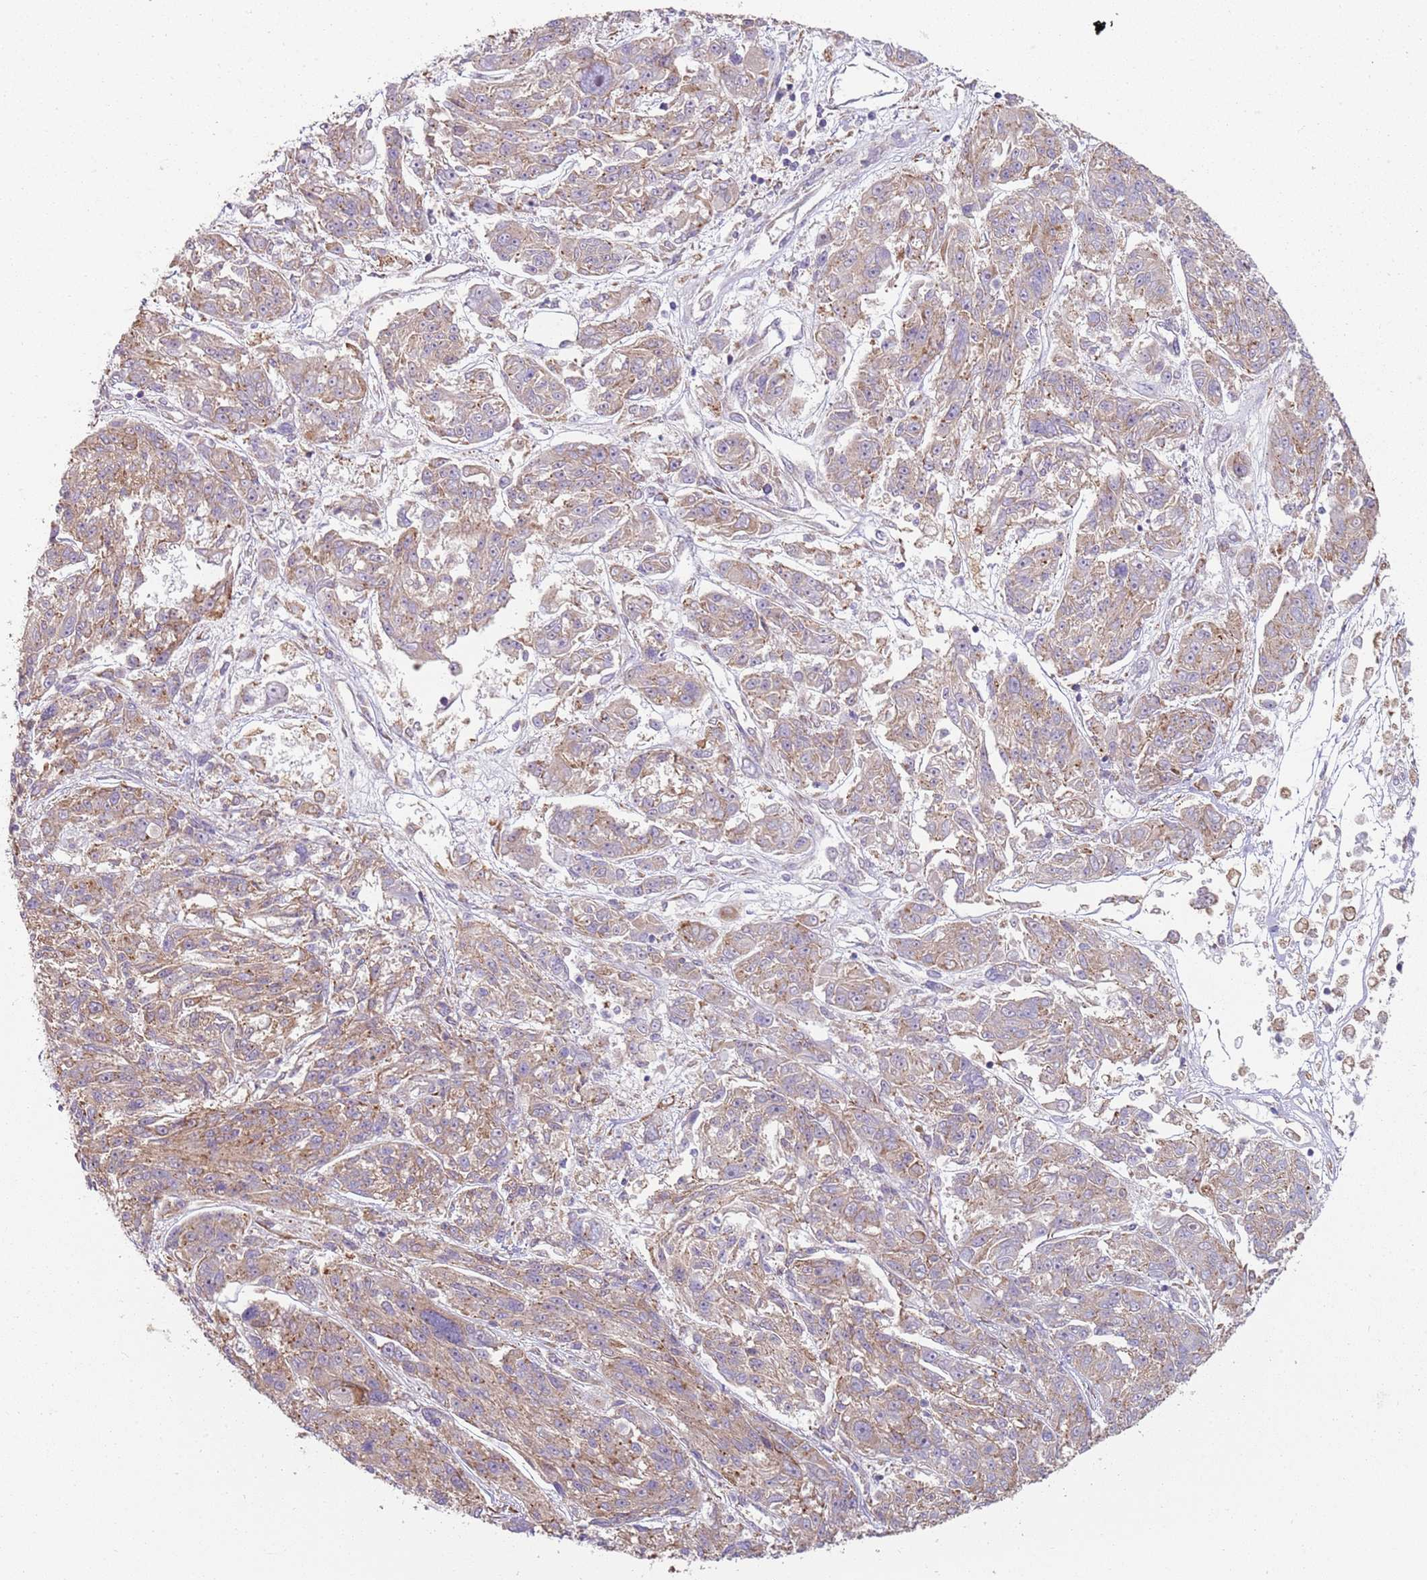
{"staining": {"intensity": "weak", "quantity": "25%-75%", "location": "cytoplasmic/membranous"}, "tissue": "melanoma", "cell_type": "Tumor cells", "image_type": "cancer", "snomed": [{"axis": "morphology", "description": "Malignant melanoma, NOS"}, {"axis": "topography", "description": "Skin"}], "caption": "IHC image of neoplastic tissue: malignant melanoma stained using immunohistochemistry (IHC) exhibits low levels of weak protein expression localized specifically in the cytoplasmic/membranous of tumor cells, appearing as a cytoplasmic/membranous brown color.", "gene": "SPATA2", "patient": {"sex": "male", "age": 53}}